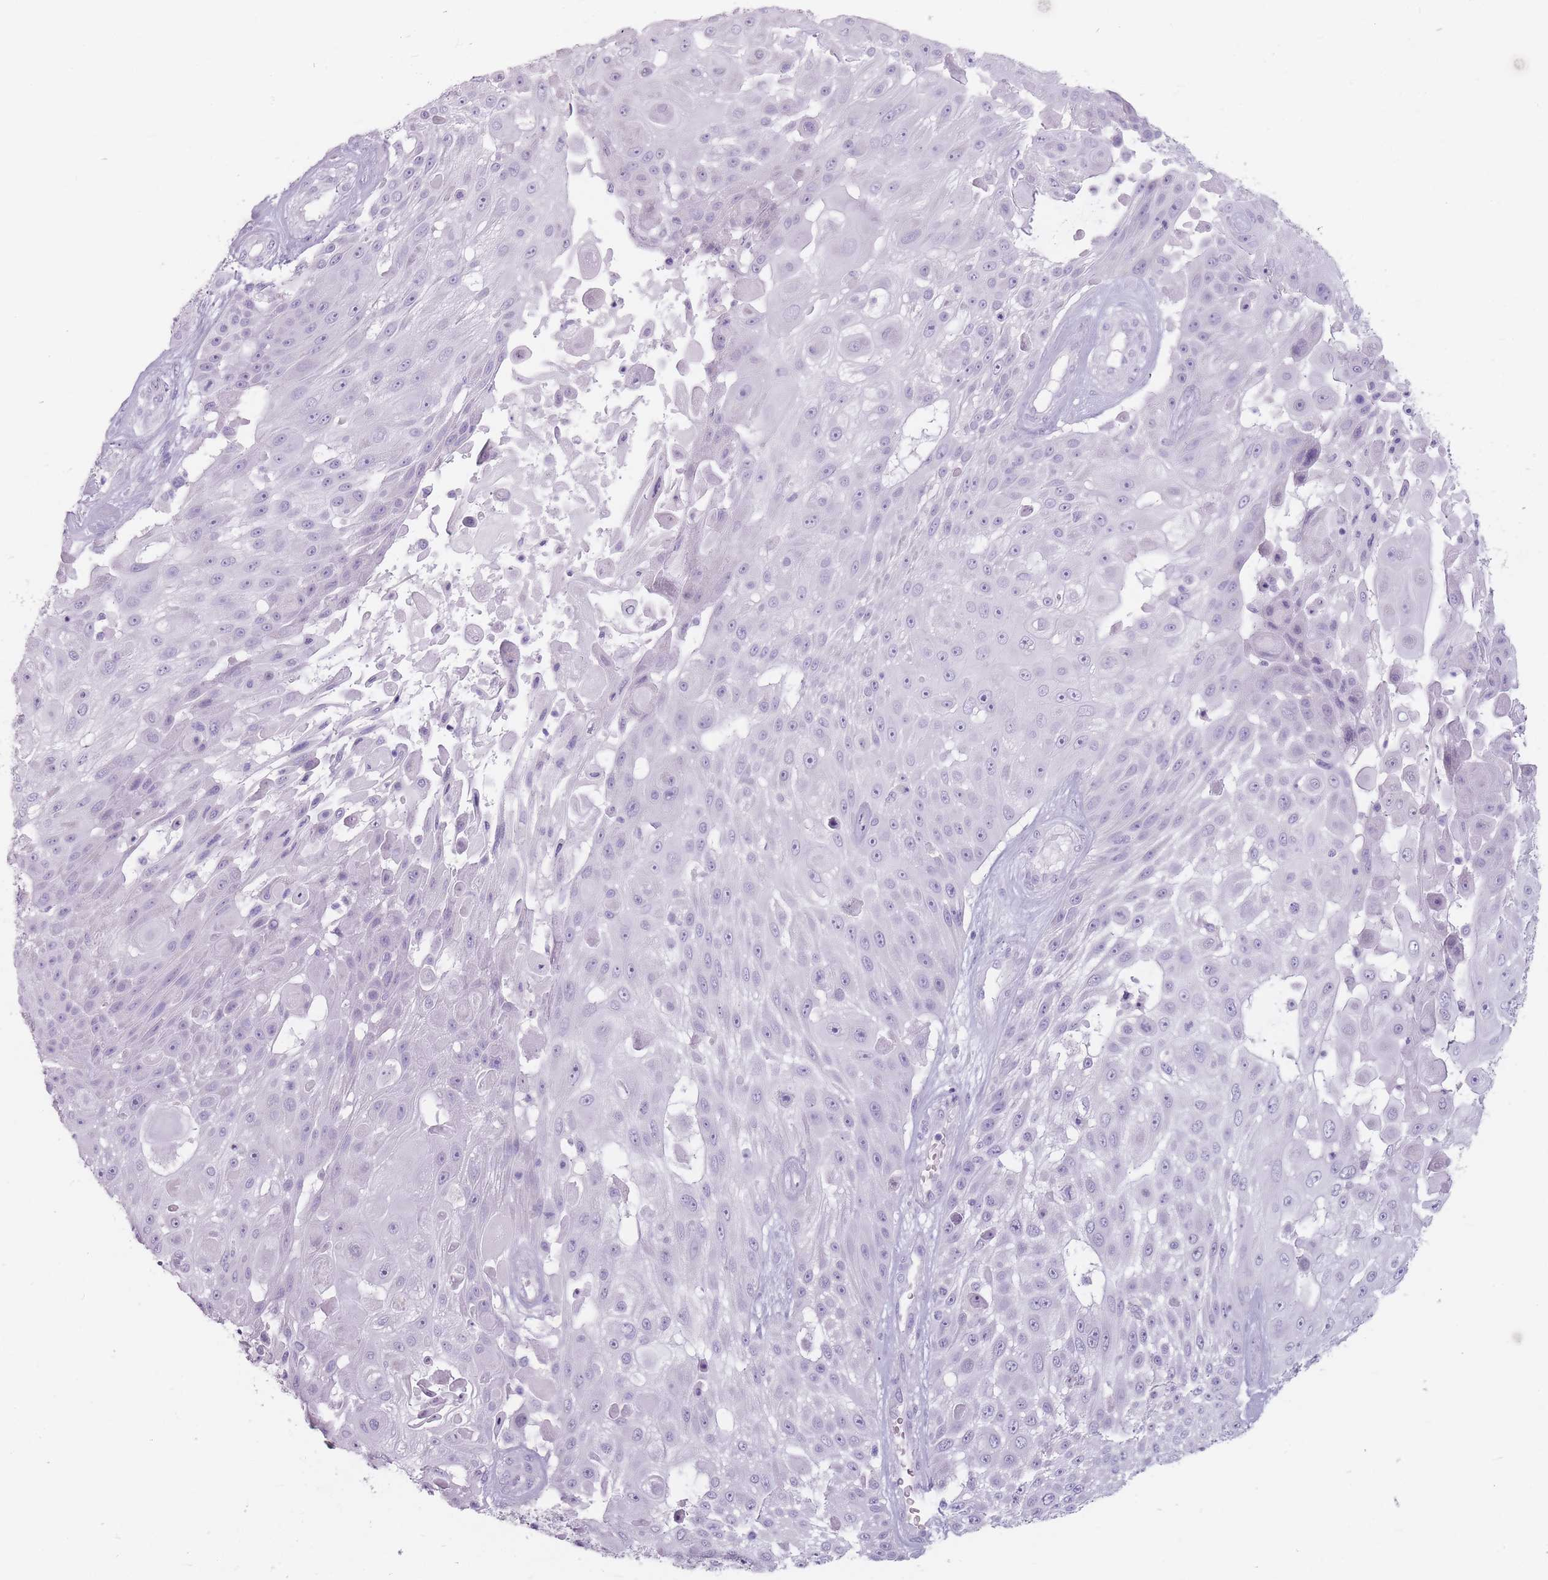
{"staining": {"intensity": "negative", "quantity": "none", "location": "none"}, "tissue": "skin cancer", "cell_type": "Tumor cells", "image_type": "cancer", "snomed": [{"axis": "morphology", "description": "Squamous cell carcinoma, NOS"}, {"axis": "topography", "description": "Skin"}], "caption": "A high-resolution micrograph shows IHC staining of skin cancer, which reveals no significant staining in tumor cells.", "gene": "CCNO", "patient": {"sex": "female", "age": 86}}